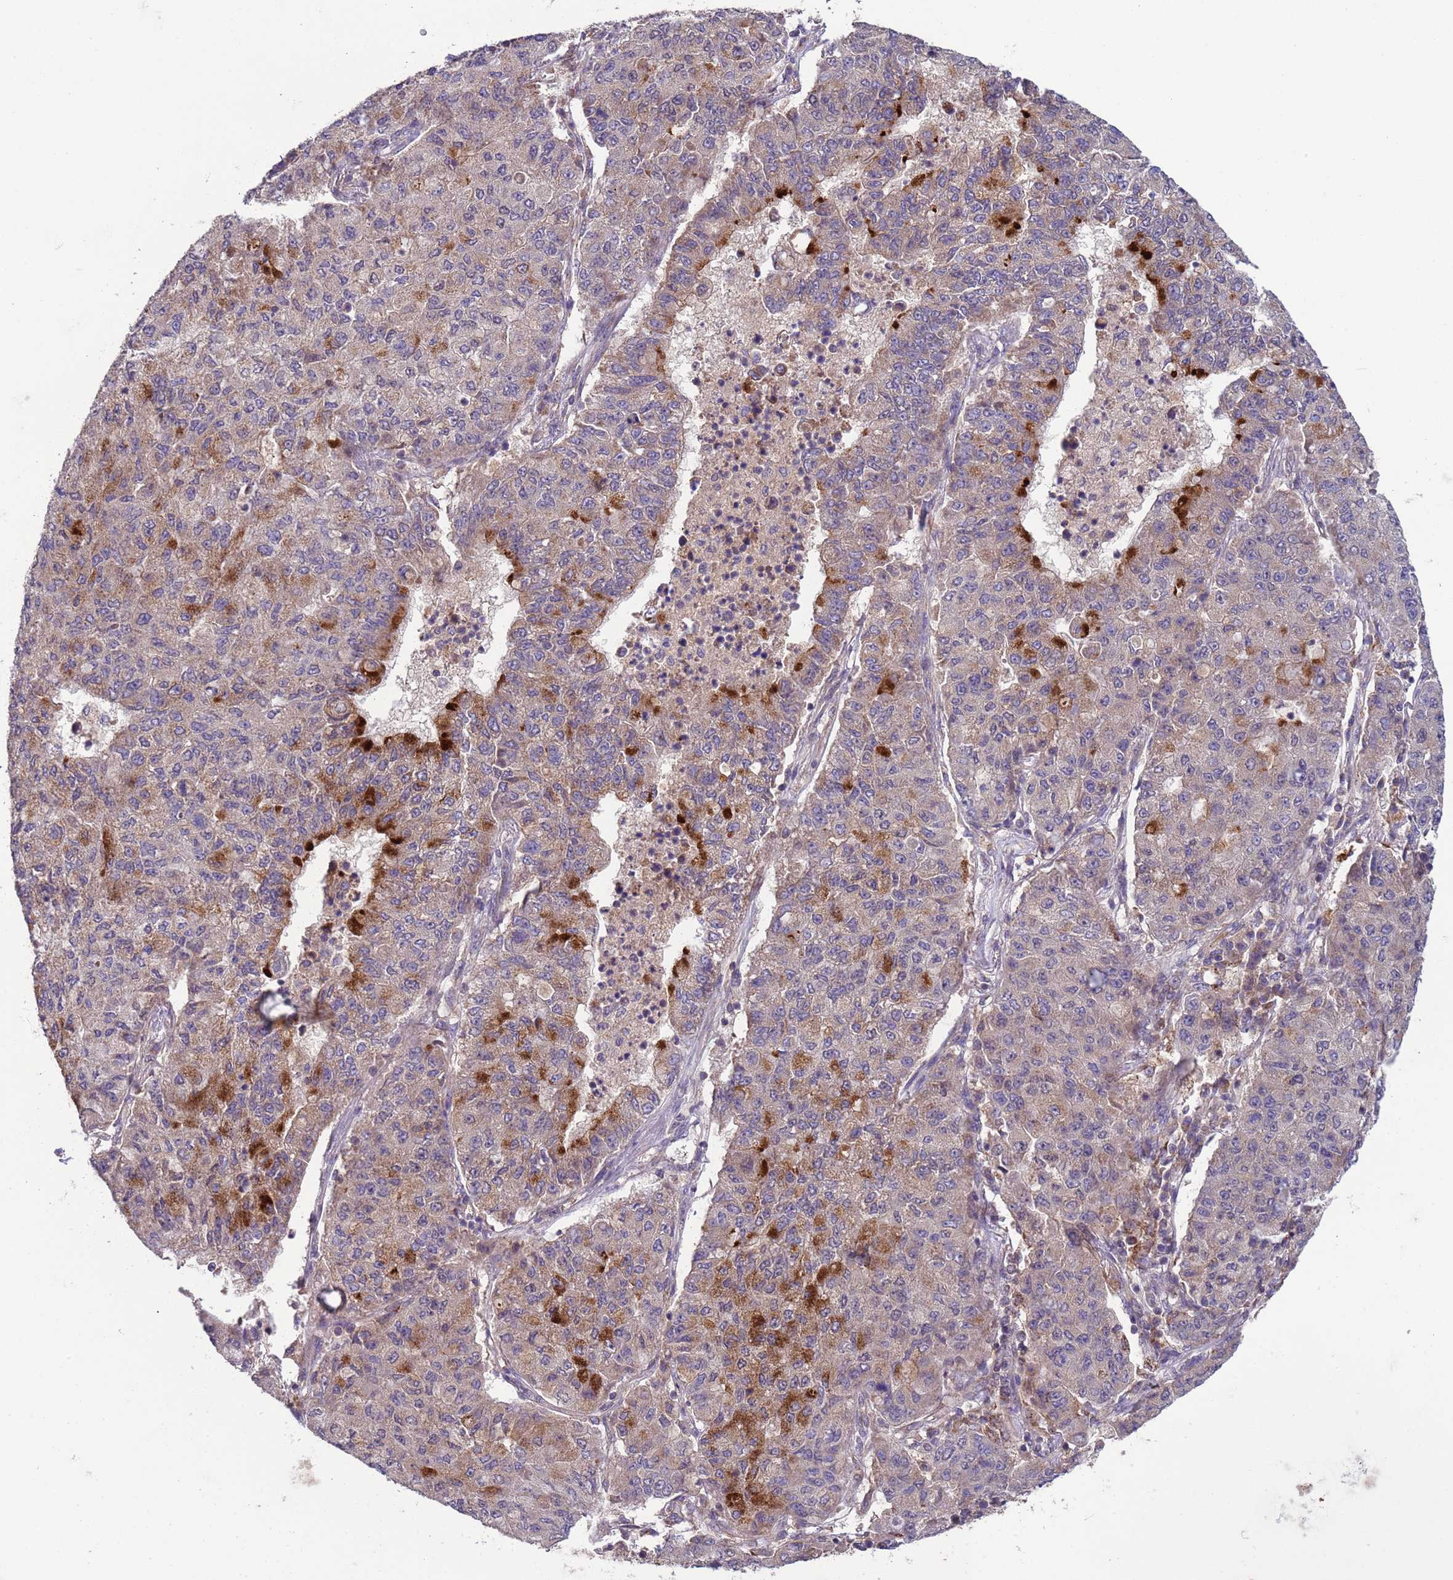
{"staining": {"intensity": "strong", "quantity": "<25%", "location": "cytoplasmic/membranous"}, "tissue": "lung cancer", "cell_type": "Tumor cells", "image_type": "cancer", "snomed": [{"axis": "morphology", "description": "Squamous cell carcinoma, NOS"}, {"axis": "topography", "description": "Lung"}], "caption": "Lung cancer (squamous cell carcinoma) stained with a protein marker reveals strong staining in tumor cells.", "gene": "ACAD8", "patient": {"sex": "male", "age": 74}}